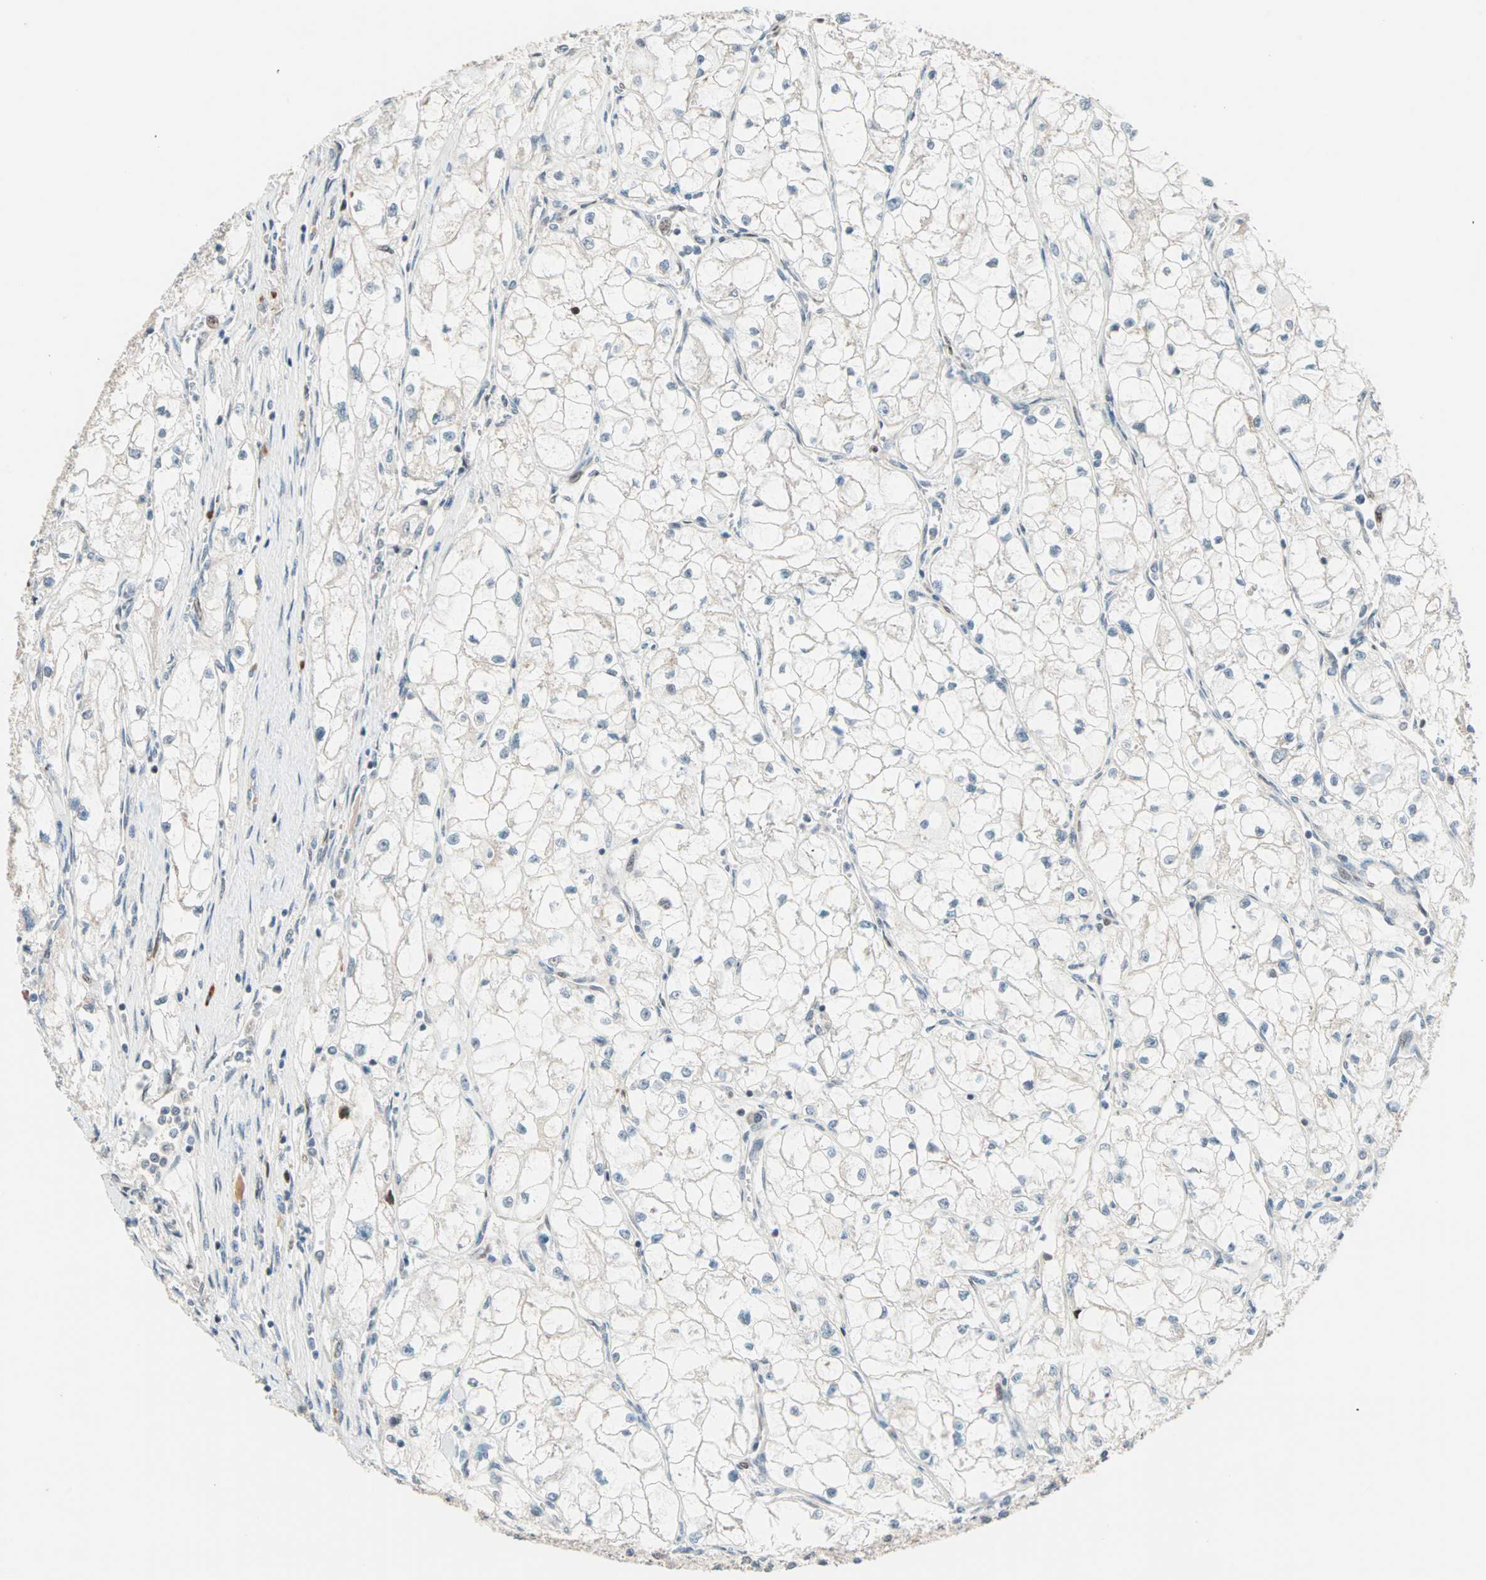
{"staining": {"intensity": "negative", "quantity": "none", "location": "none"}, "tissue": "renal cancer", "cell_type": "Tumor cells", "image_type": "cancer", "snomed": [{"axis": "morphology", "description": "Adenocarcinoma, NOS"}, {"axis": "topography", "description": "Kidney"}], "caption": "A high-resolution photomicrograph shows immunohistochemistry staining of adenocarcinoma (renal), which demonstrates no significant positivity in tumor cells.", "gene": "HECW1", "patient": {"sex": "female", "age": 70}}